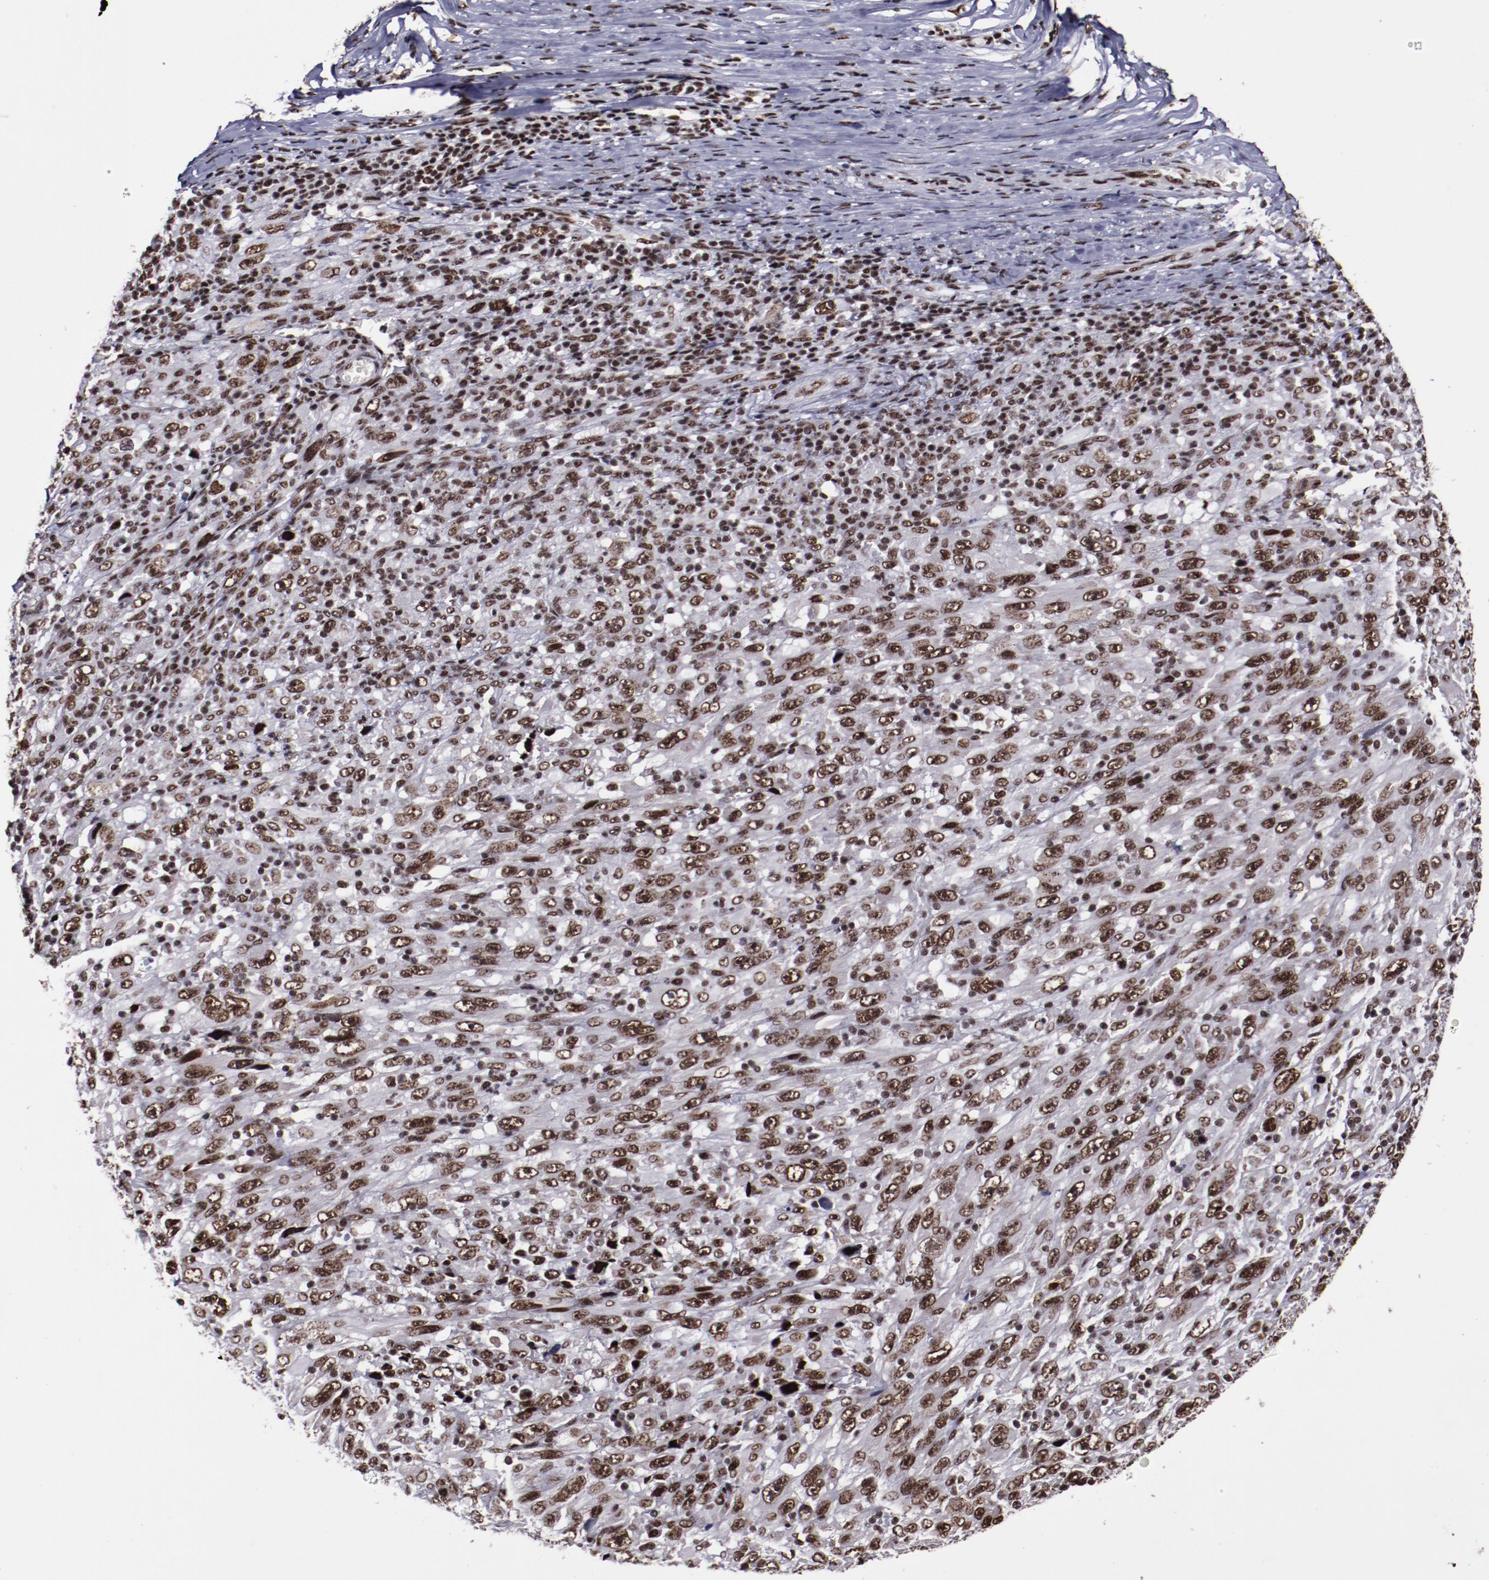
{"staining": {"intensity": "strong", "quantity": ">75%", "location": "nuclear"}, "tissue": "melanoma", "cell_type": "Tumor cells", "image_type": "cancer", "snomed": [{"axis": "morphology", "description": "Malignant melanoma, Metastatic site"}, {"axis": "topography", "description": "Skin"}], "caption": "Protein staining of melanoma tissue reveals strong nuclear staining in approximately >75% of tumor cells.", "gene": "ERH", "patient": {"sex": "female", "age": 56}}